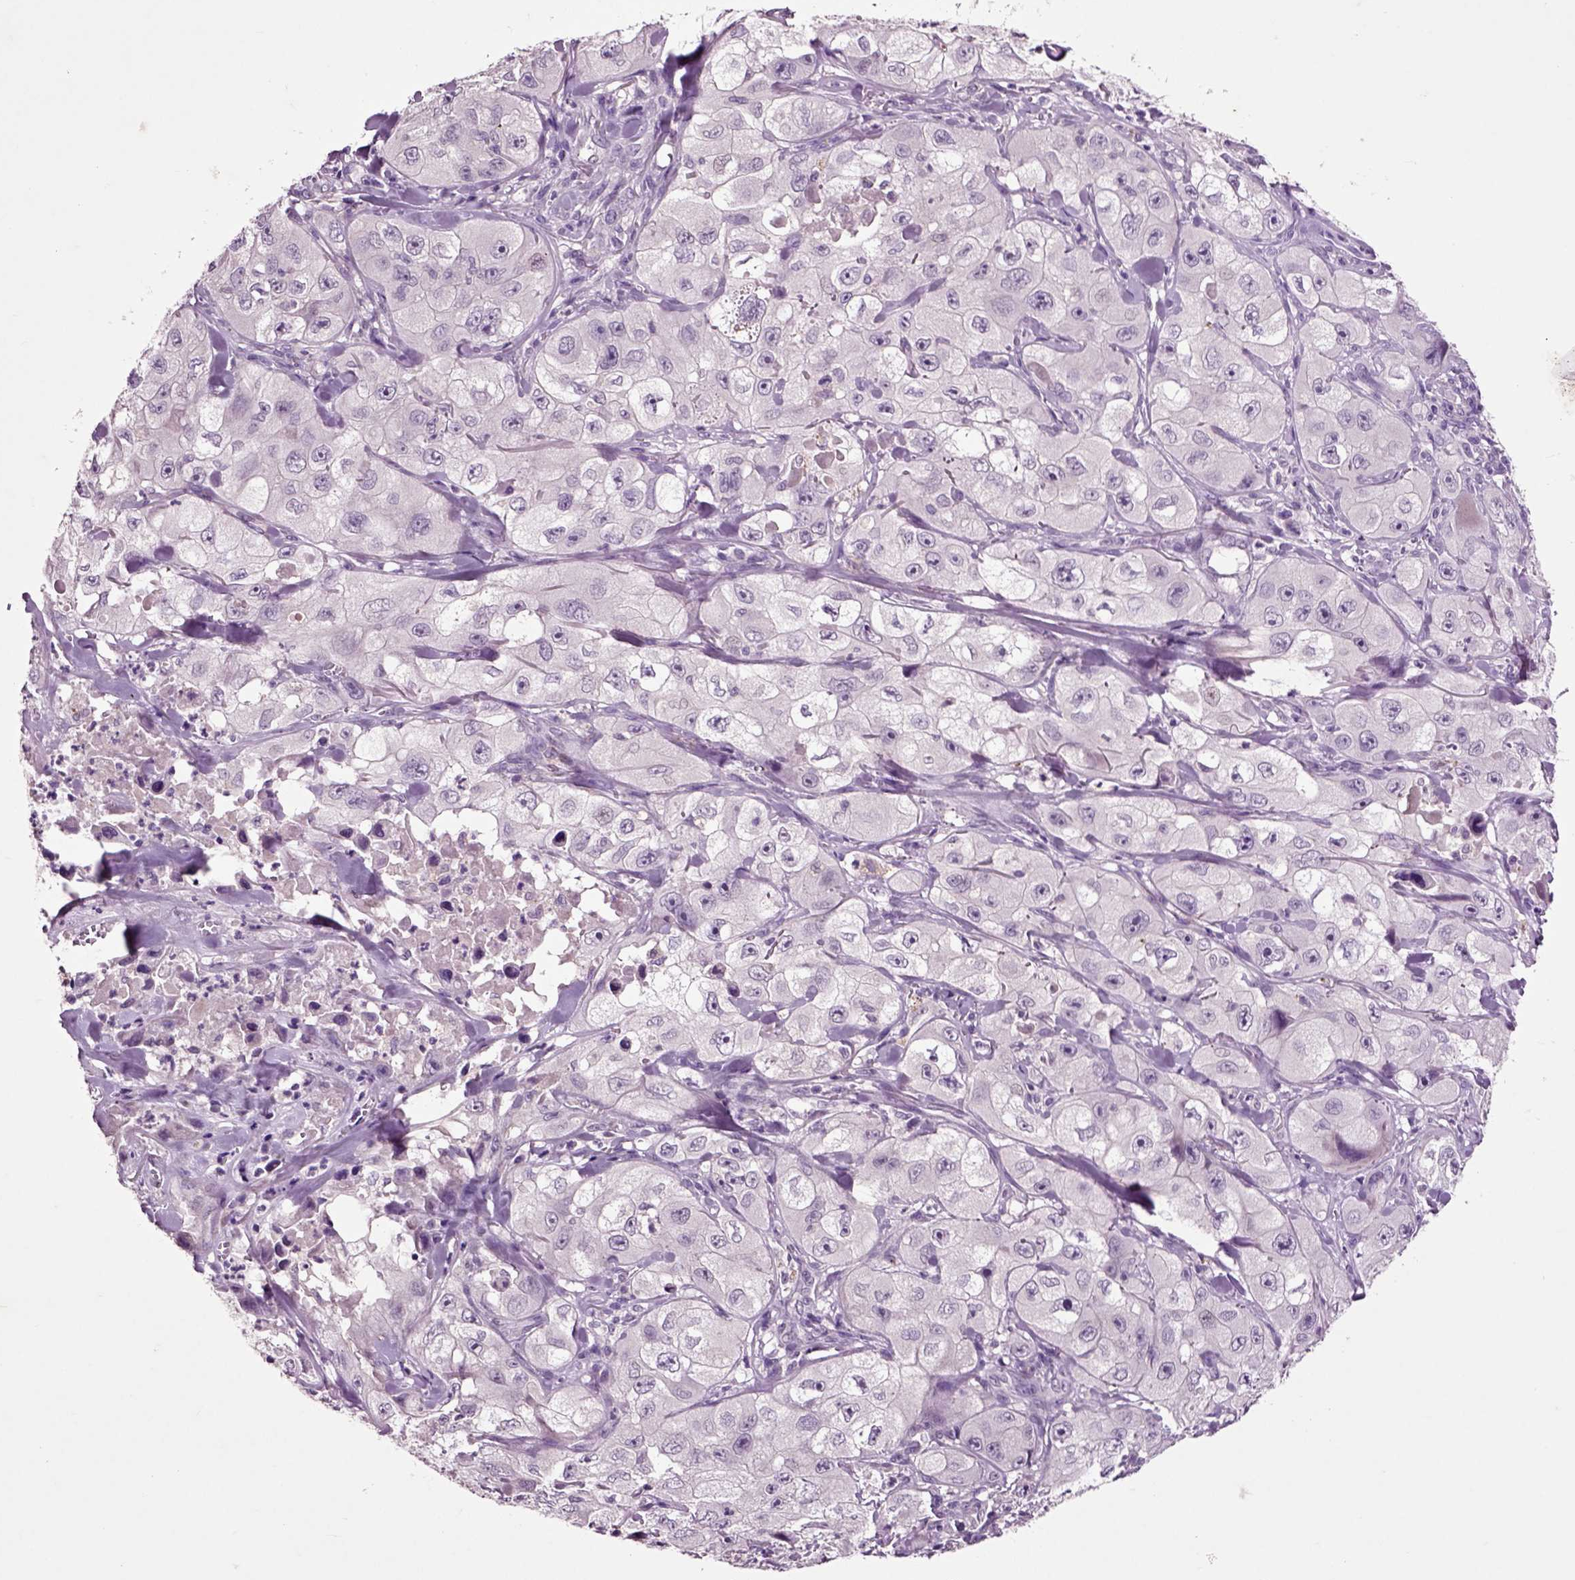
{"staining": {"intensity": "negative", "quantity": "none", "location": "none"}, "tissue": "skin cancer", "cell_type": "Tumor cells", "image_type": "cancer", "snomed": [{"axis": "morphology", "description": "Squamous cell carcinoma, NOS"}, {"axis": "topography", "description": "Skin"}, {"axis": "topography", "description": "Subcutis"}], "caption": "This is an immunohistochemistry image of skin cancer. There is no expression in tumor cells.", "gene": "CRHR1", "patient": {"sex": "male", "age": 73}}